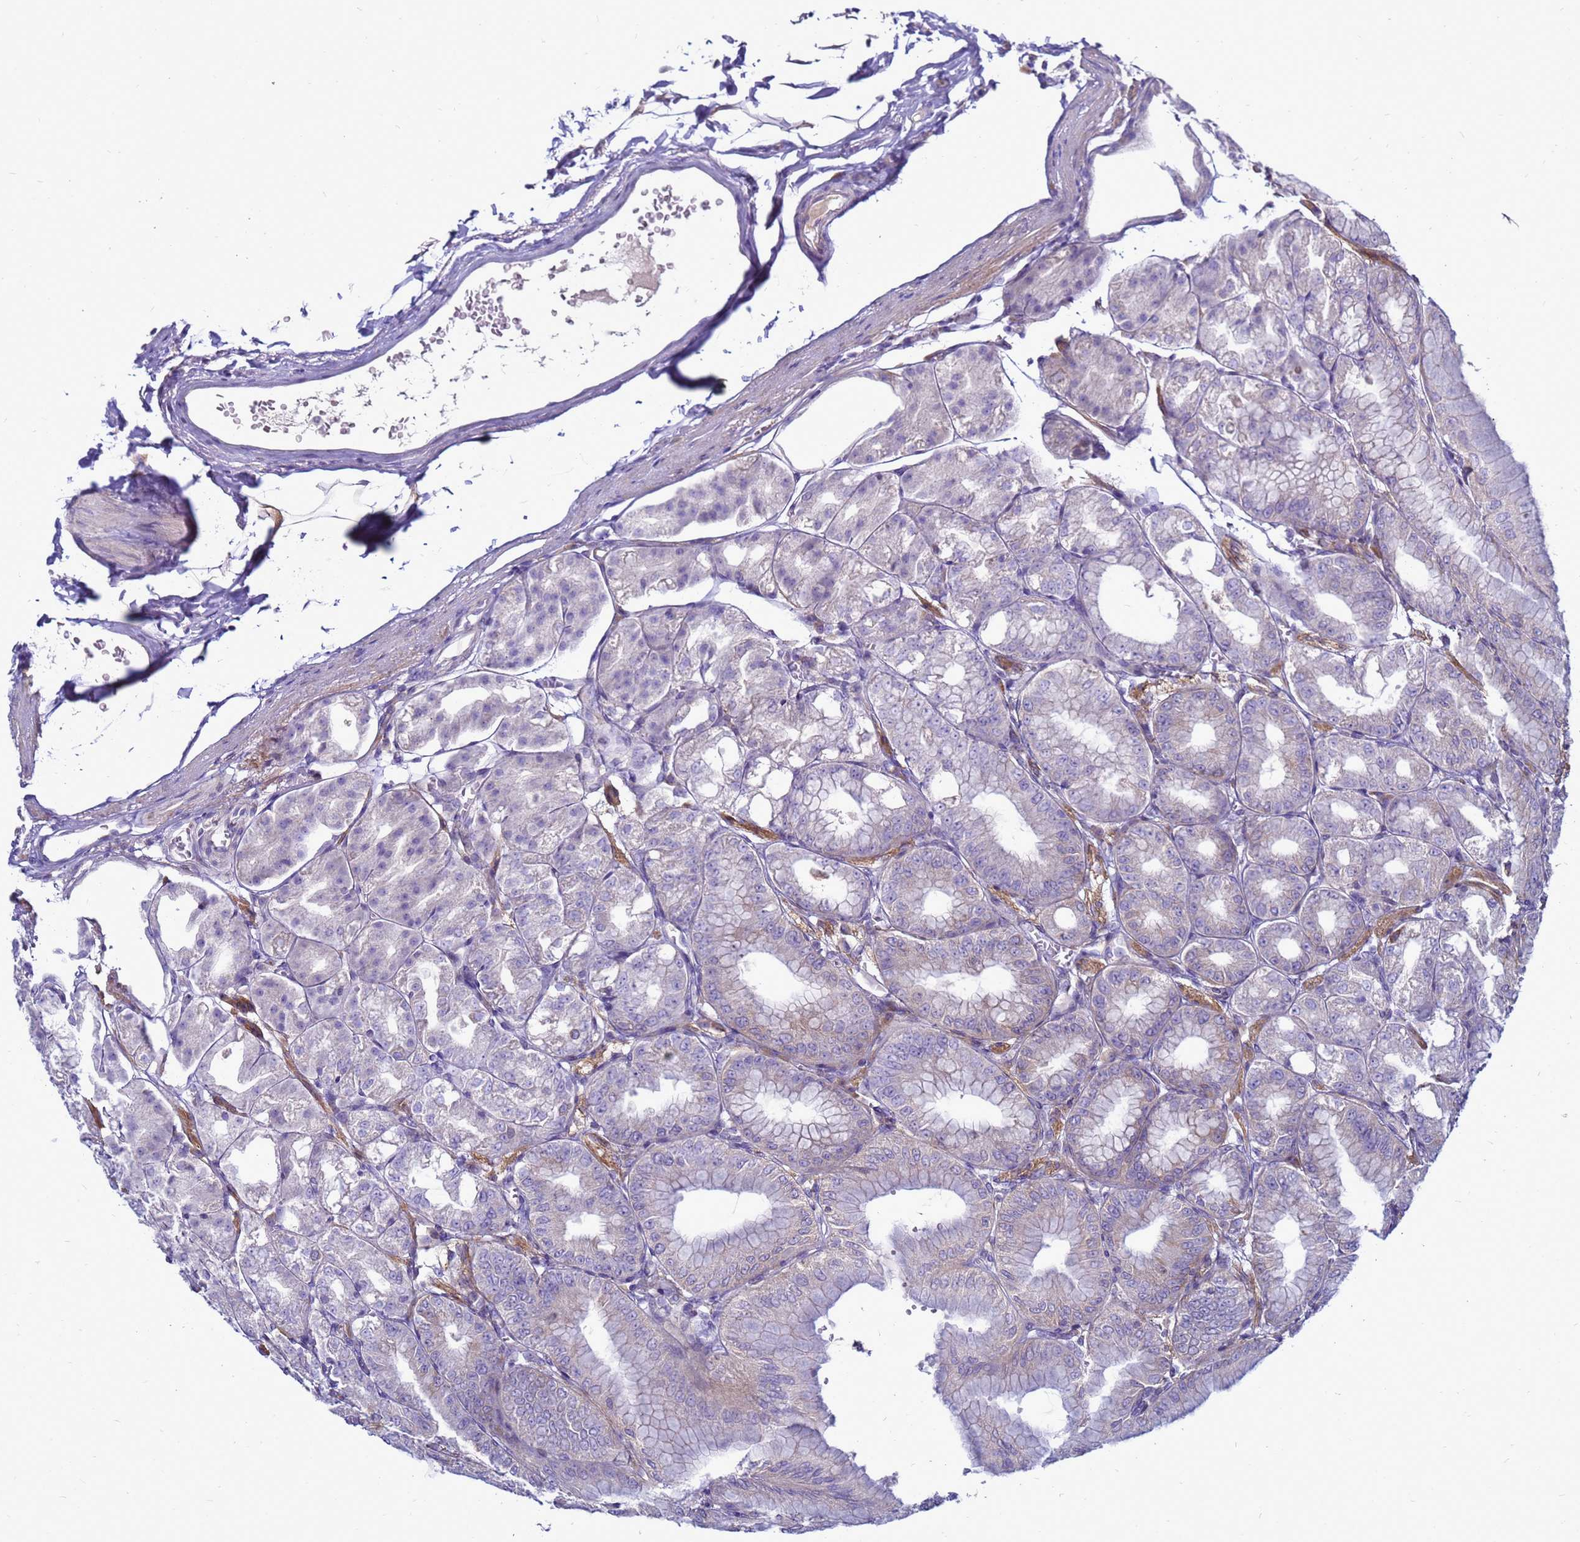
{"staining": {"intensity": "strong", "quantity": "25%-75%", "location": "cytoplasmic/membranous"}, "tissue": "stomach", "cell_type": "Glandular cells", "image_type": "normal", "snomed": [{"axis": "morphology", "description": "Normal tissue, NOS"}, {"axis": "topography", "description": "Stomach, lower"}], "caption": "Immunohistochemistry micrograph of unremarkable stomach: stomach stained using immunohistochemistry (IHC) demonstrates high levels of strong protein expression localized specifically in the cytoplasmic/membranous of glandular cells, appearing as a cytoplasmic/membranous brown color.", "gene": "MON1B", "patient": {"sex": "male", "age": 71}}